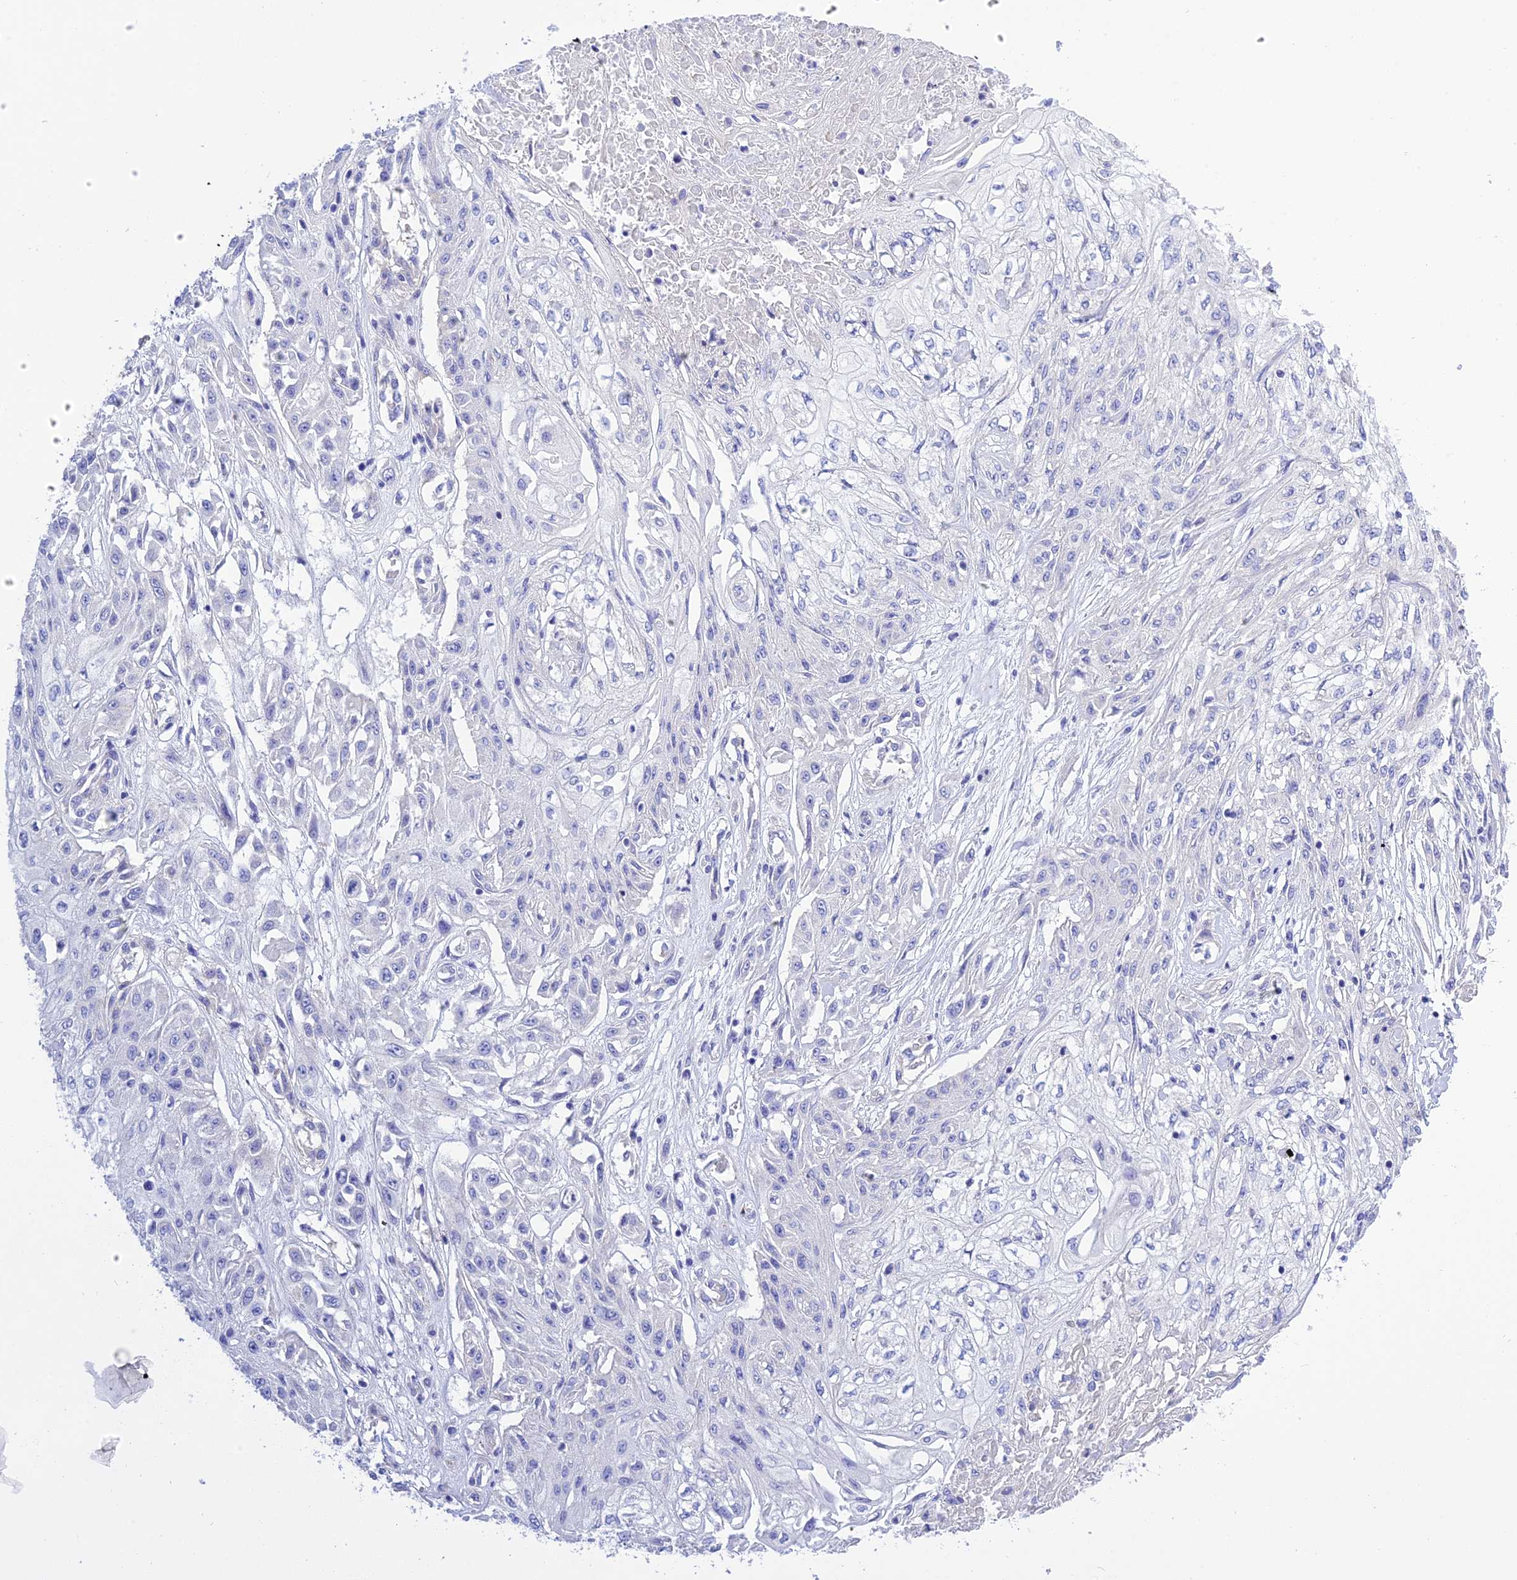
{"staining": {"intensity": "negative", "quantity": "none", "location": "none"}, "tissue": "skin cancer", "cell_type": "Tumor cells", "image_type": "cancer", "snomed": [{"axis": "morphology", "description": "Squamous cell carcinoma, NOS"}, {"axis": "morphology", "description": "Squamous cell carcinoma, metastatic, NOS"}, {"axis": "topography", "description": "Skin"}, {"axis": "topography", "description": "Lymph node"}], "caption": "High power microscopy photomicrograph of an immunohistochemistry (IHC) image of skin cancer, revealing no significant staining in tumor cells. (Stains: DAB immunohistochemistry with hematoxylin counter stain, Microscopy: brightfield microscopy at high magnification).", "gene": "FRA10AC1", "patient": {"sex": "male", "age": 75}}